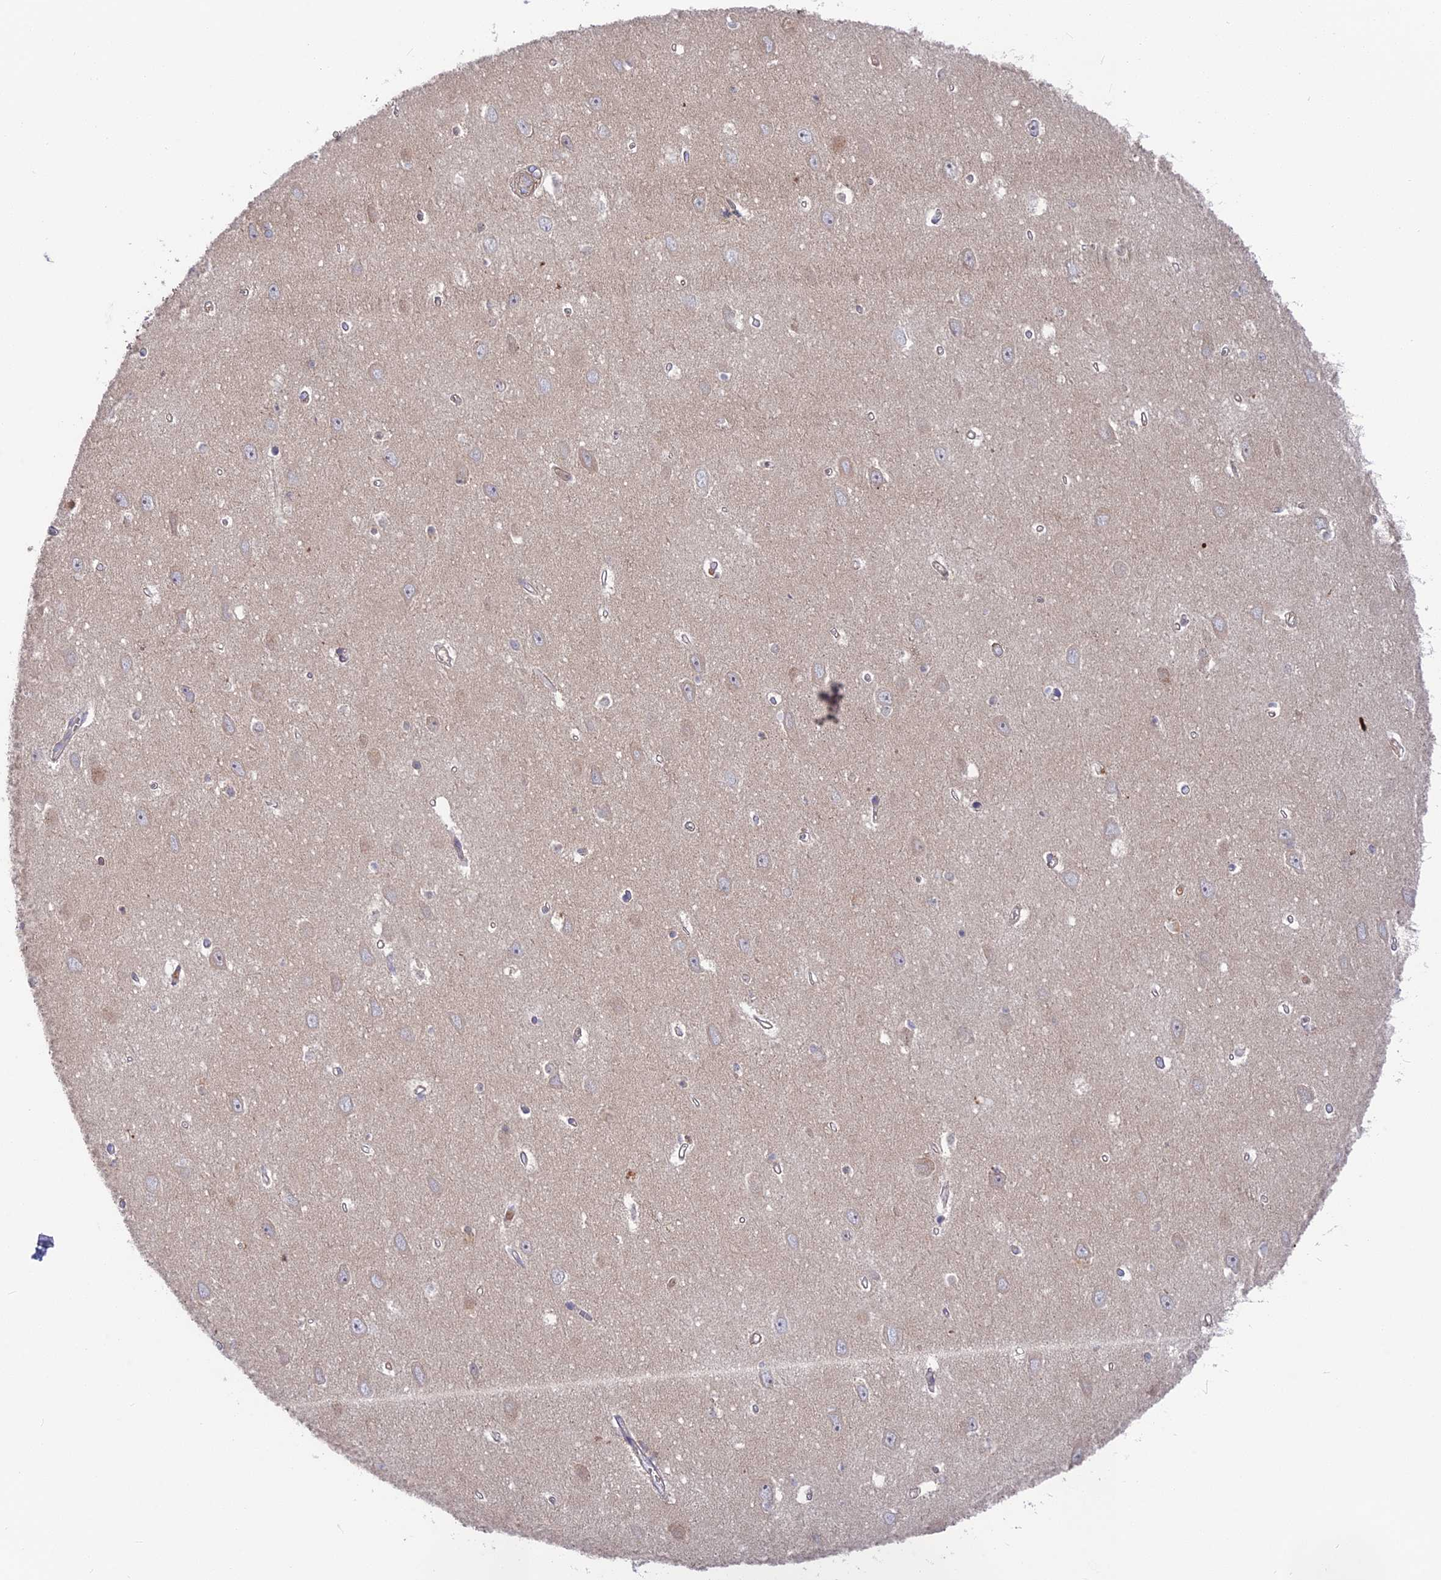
{"staining": {"intensity": "negative", "quantity": "none", "location": "none"}, "tissue": "hippocampus", "cell_type": "Glial cells", "image_type": "normal", "snomed": [{"axis": "morphology", "description": "Normal tissue, NOS"}, {"axis": "topography", "description": "Hippocampus"}], "caption": "This is an immunohistochemistry photomicrograph of benign human hippocampus. There is no positivity in glial cells.", "gene": "CPNE7", "patient": {"sex": "female", "age": 64}}